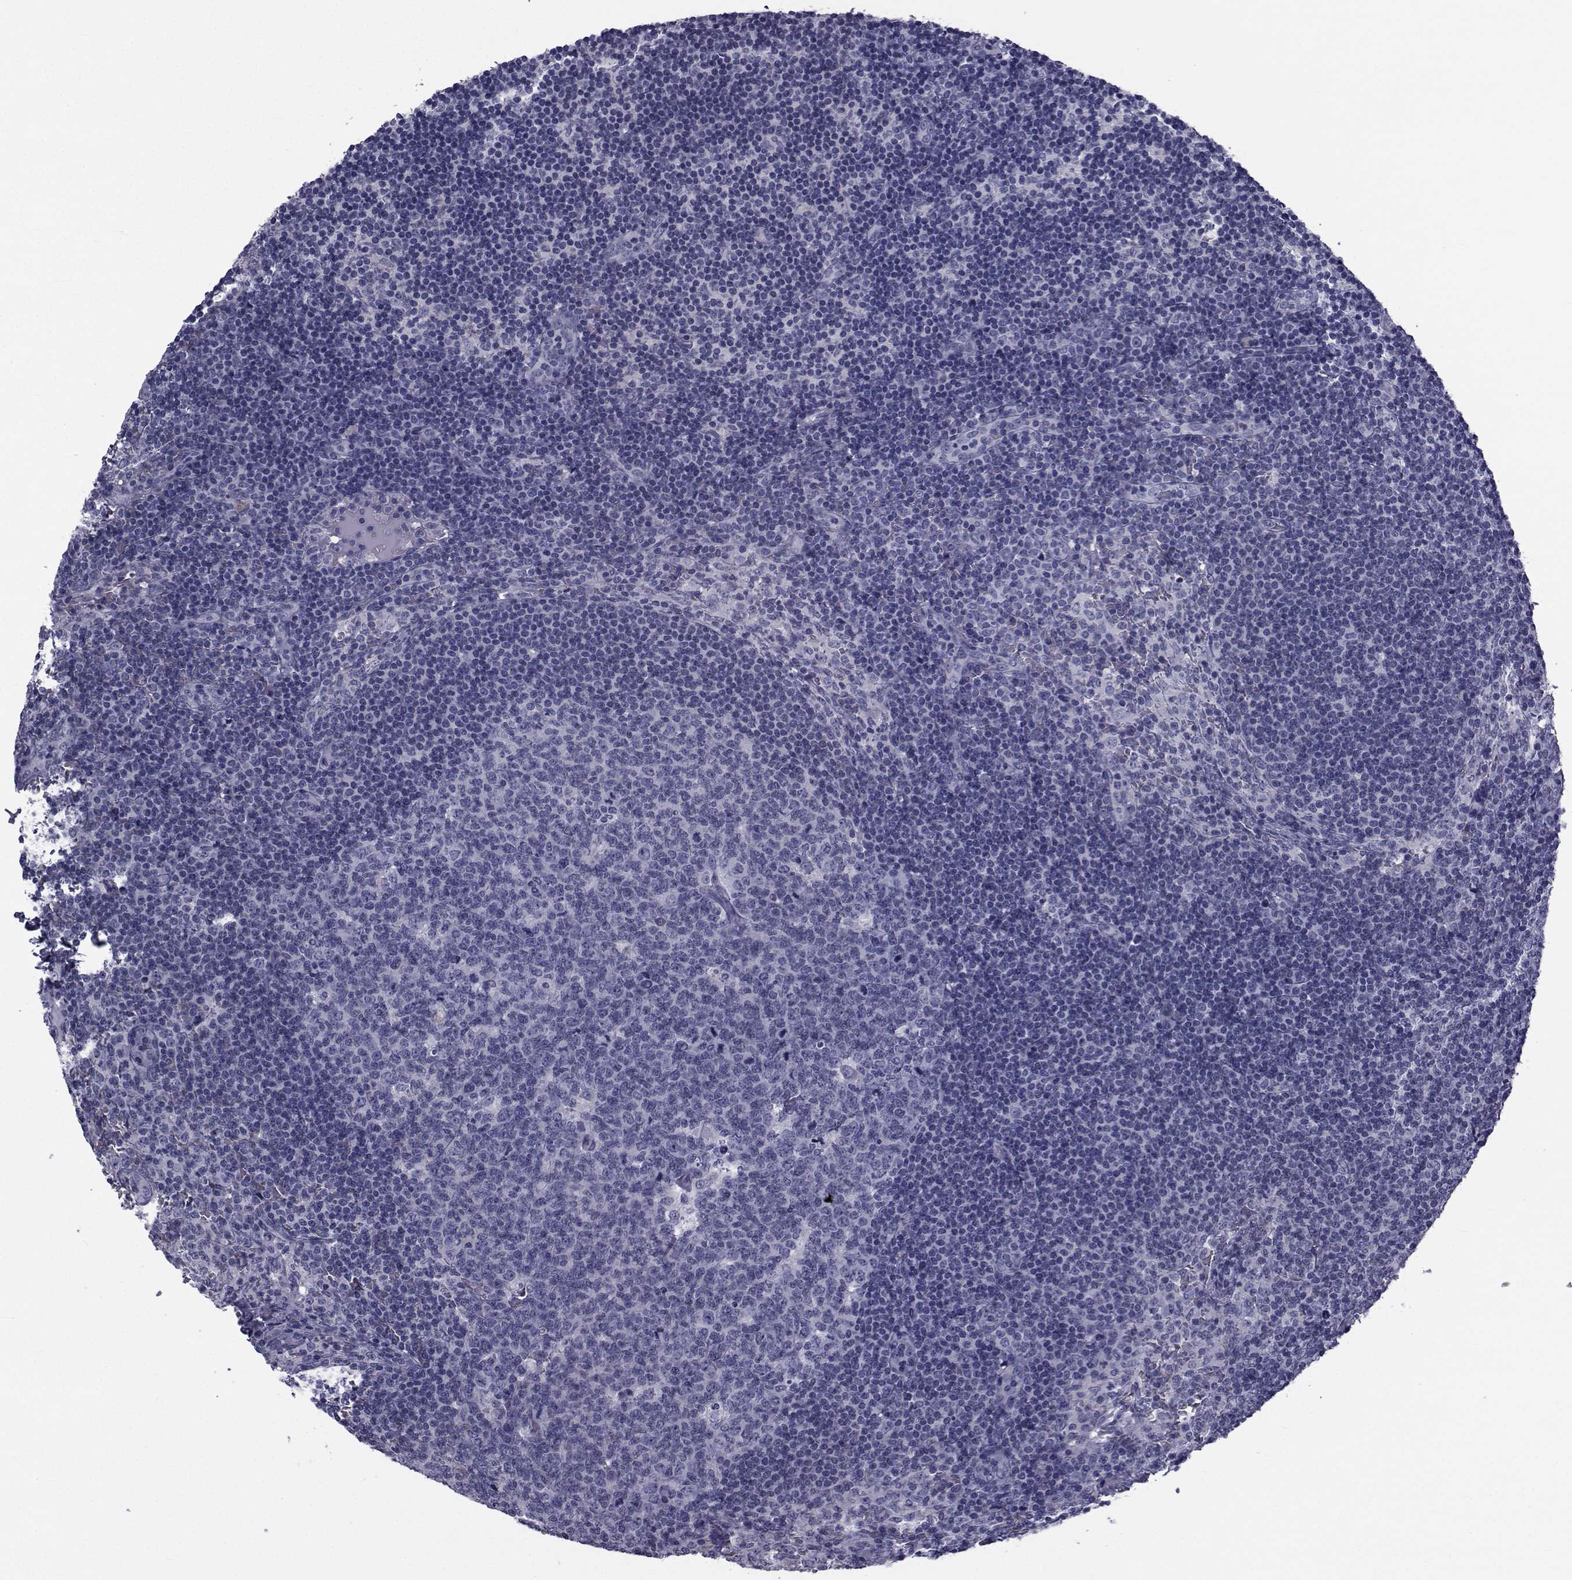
{"staining": {"intensity": "negative", "quantity": "none", "location": "none"}, "tissue": "lymph node", "cell_type": "Germinal center cells", "image_type": "normal", "snomed": [{"axis": "morphology", "description": "Normal tissue, NOS"}, {"axis": "topography", "description": "Lymph node"}], "caption": "This is an IHC image of unremarkable lymph node. There is no expression in germinal center cells.", "gene": "FDXR", "patient": {"sex": "female", "age": 41}}